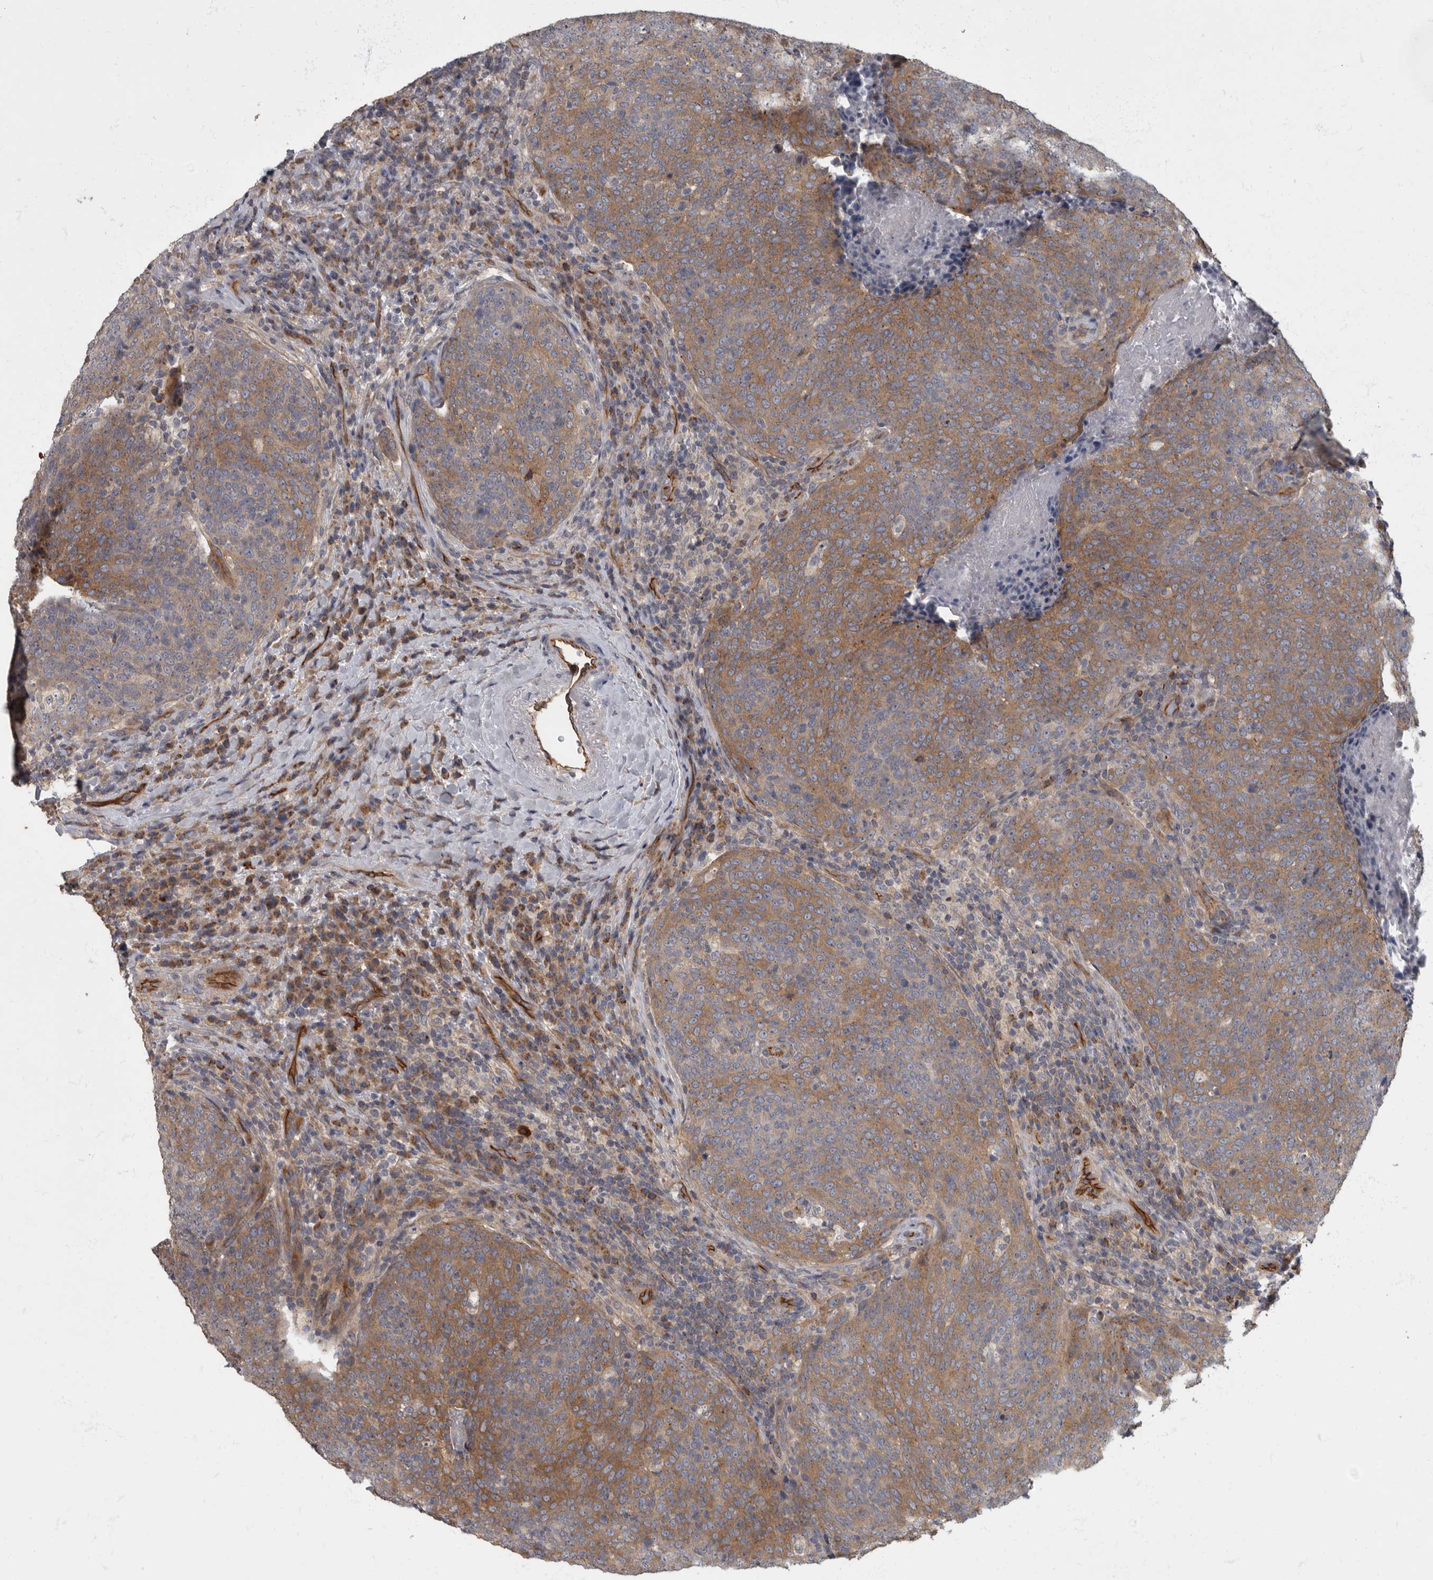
{"staining": {"intensity": "moderate", "quantity": "25%-75%", "location": "cytoplasmic/membranous"}, "tissue": "head and neck cancer", "cell_type": "Tumor cells", "image_type": "cancer", "snomed": [{"axis": "morphology", "description": "Squamous cell carcinoma, NOS"}, {"axis": "morphology", "description": "Squamous cell carcinoma, metastatic, NOS"}, {"axis": "topography", "description": "Lymph node"}, {"axis": "topography", "description": "Head-Neck"}], "caption": "Metastatic squamous cell carcinoma (head and neck) stained with DAB immunohistochemistry (IHC) displays medium levels of moderate cytoplasmic/membranous expression in approximately 25%-75% of tumor cells.", "gene": "PDK1", "patient": {"sex": "male", "age": 62}}